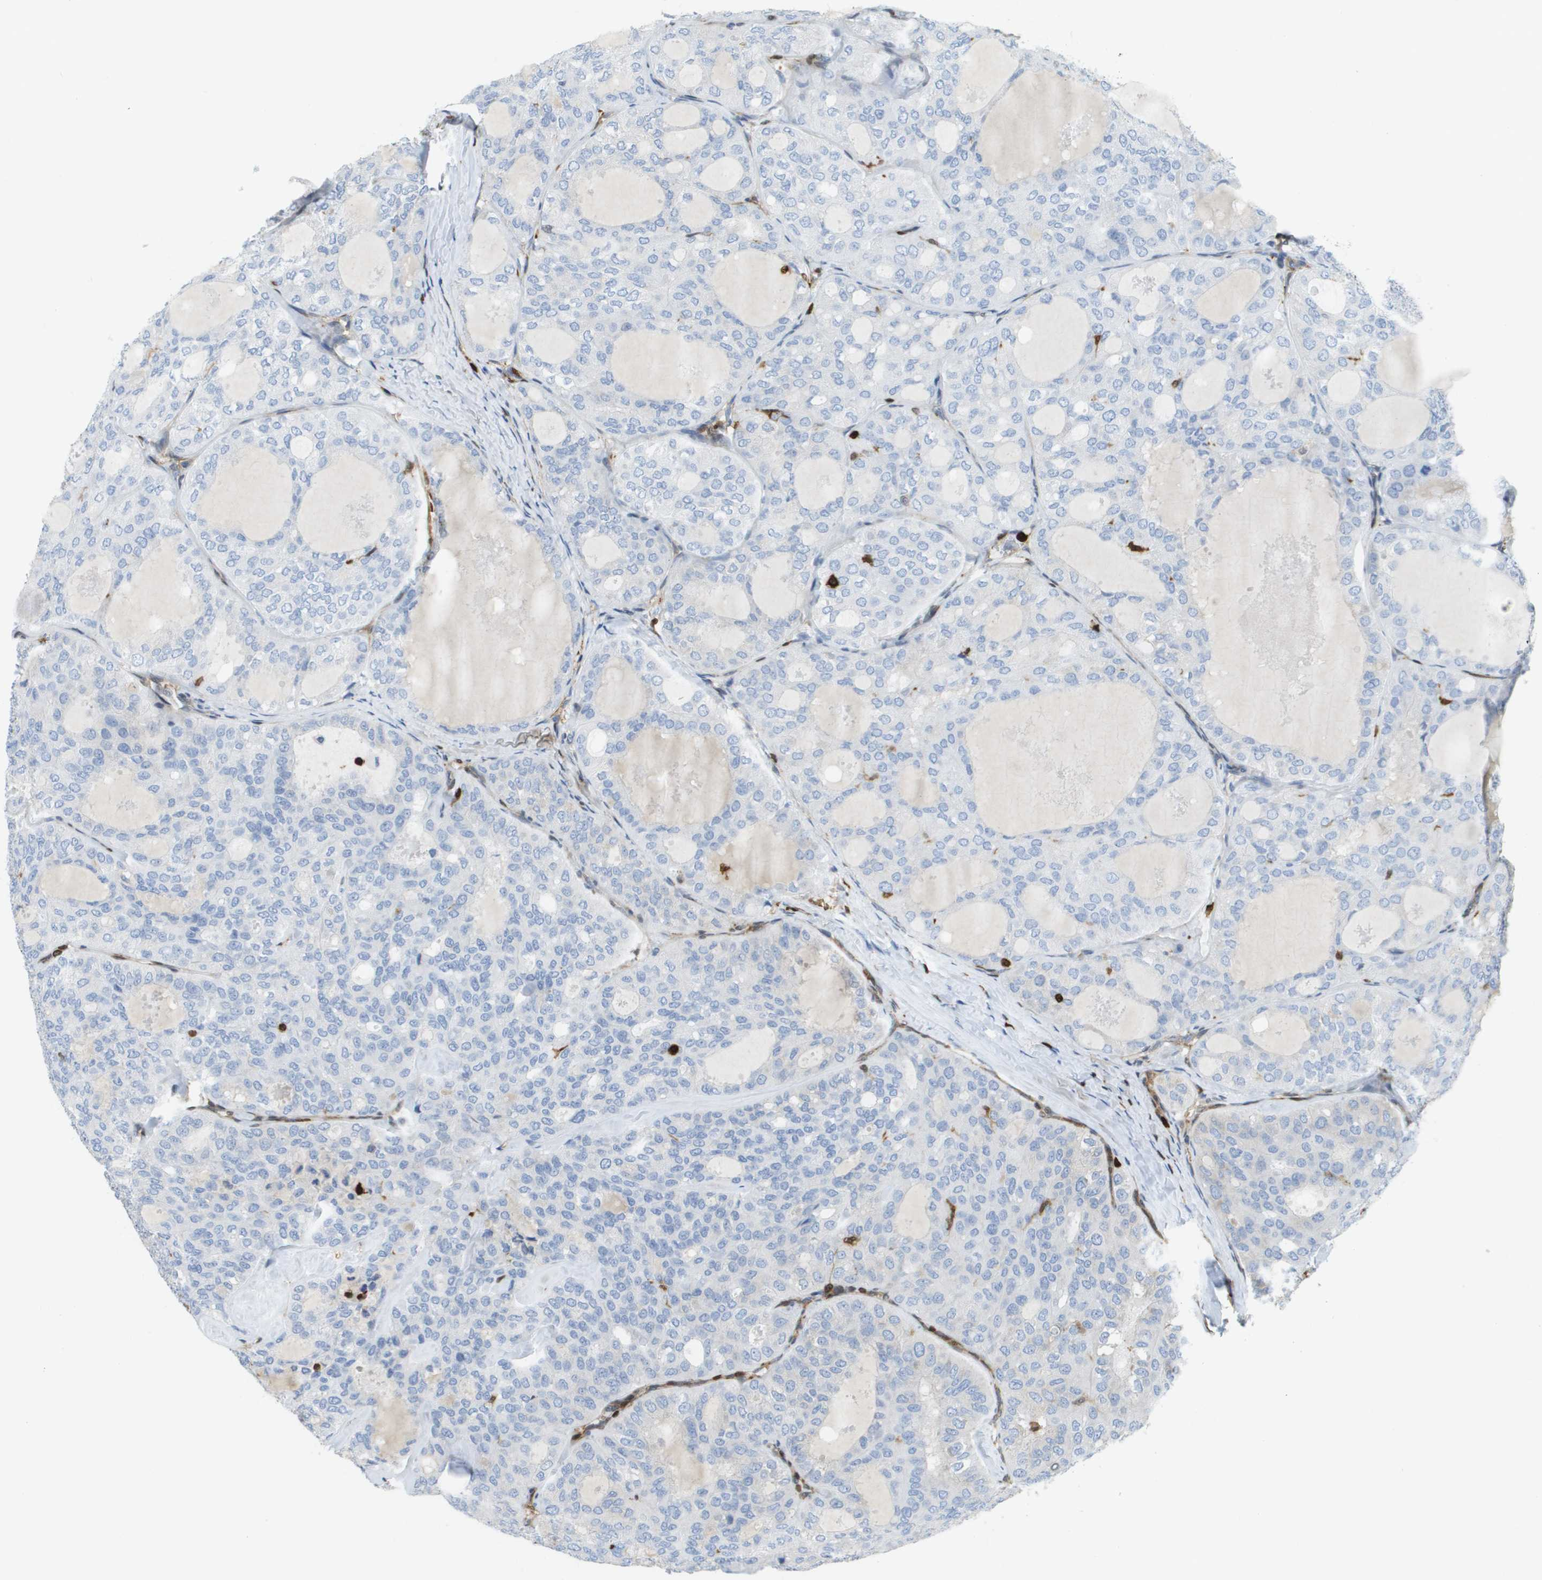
{"staining": {"intensity": "negative", "quantity": "none", "location": "none"}, "tissue": "thyroid cancer", "cell_type": "Tumor cells", "image_type": "cancer", "snomed": [{"axis": "morphology", "description": "Follicular adenoma carcinoma, NOS"}, {"axis": "topography", "description": "Thyroid gland"}], "caption": "An immunohistochemistry micrograph of thyroid cancer is shown. There is no staining in tumor cells of thyroid cancer.", "gene": "DOCK5", "patient": {"sex": "male", "age": 75}}